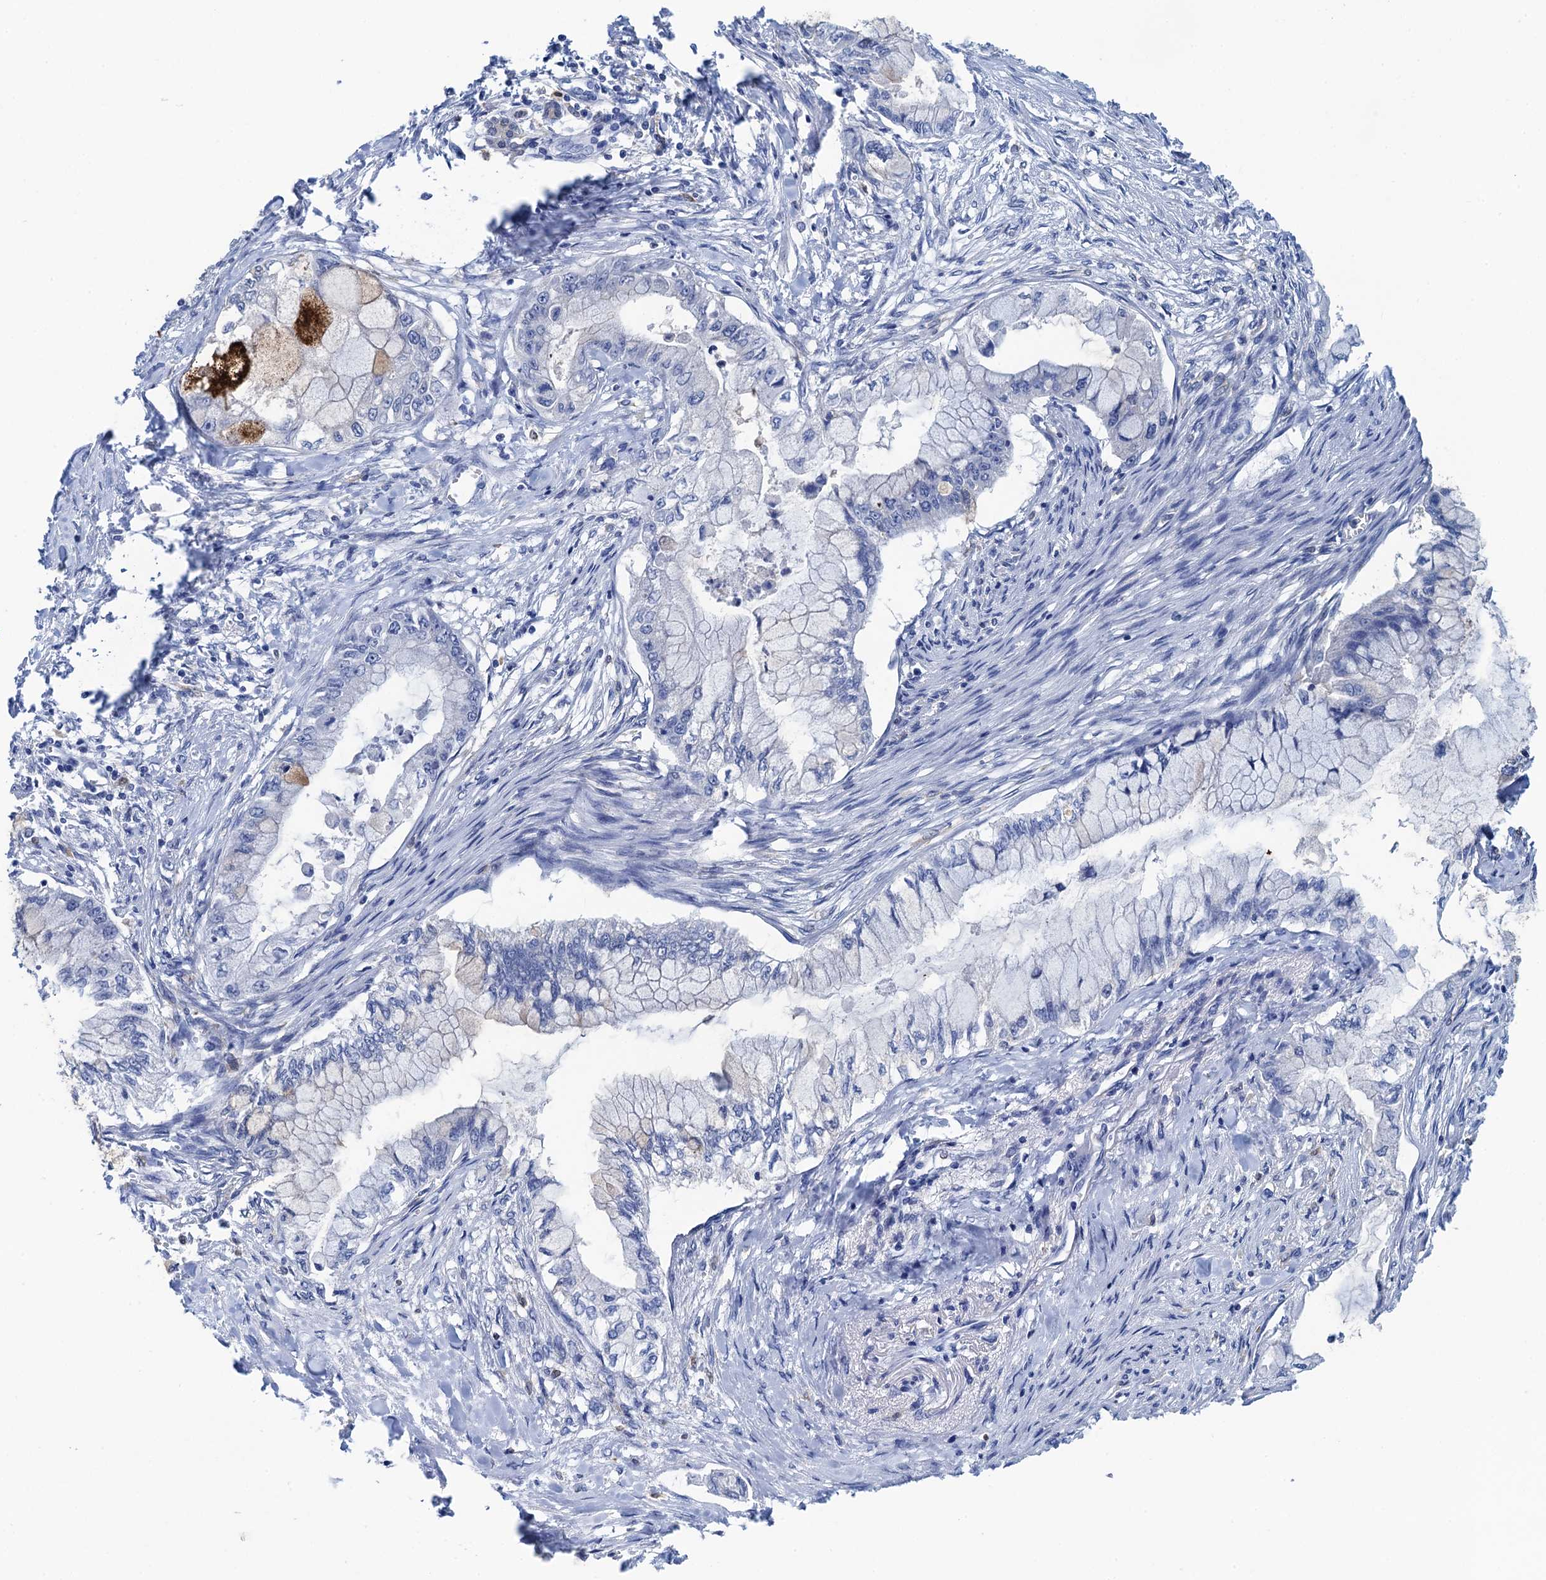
{"staining": {"intensity": "moderate", "quantity": "<25%", "location": "cytoplasmic/membranous"}, "tissue": "pancreatic cancer", "cell_type": "Tumor cells", "image_type": "cancer", "snomed": [{"axis": "morphology", "description": "Adenocarcinoma, NOS"}, {"axis": "topography", "description": "Pancreas"}], "caption": "Pancreatic adenocarcinoma stained with a protein marker exhibits moderate staining in tumor cells.", "gene": "FAH", "patient": {"sex": "male", "age": 48}}